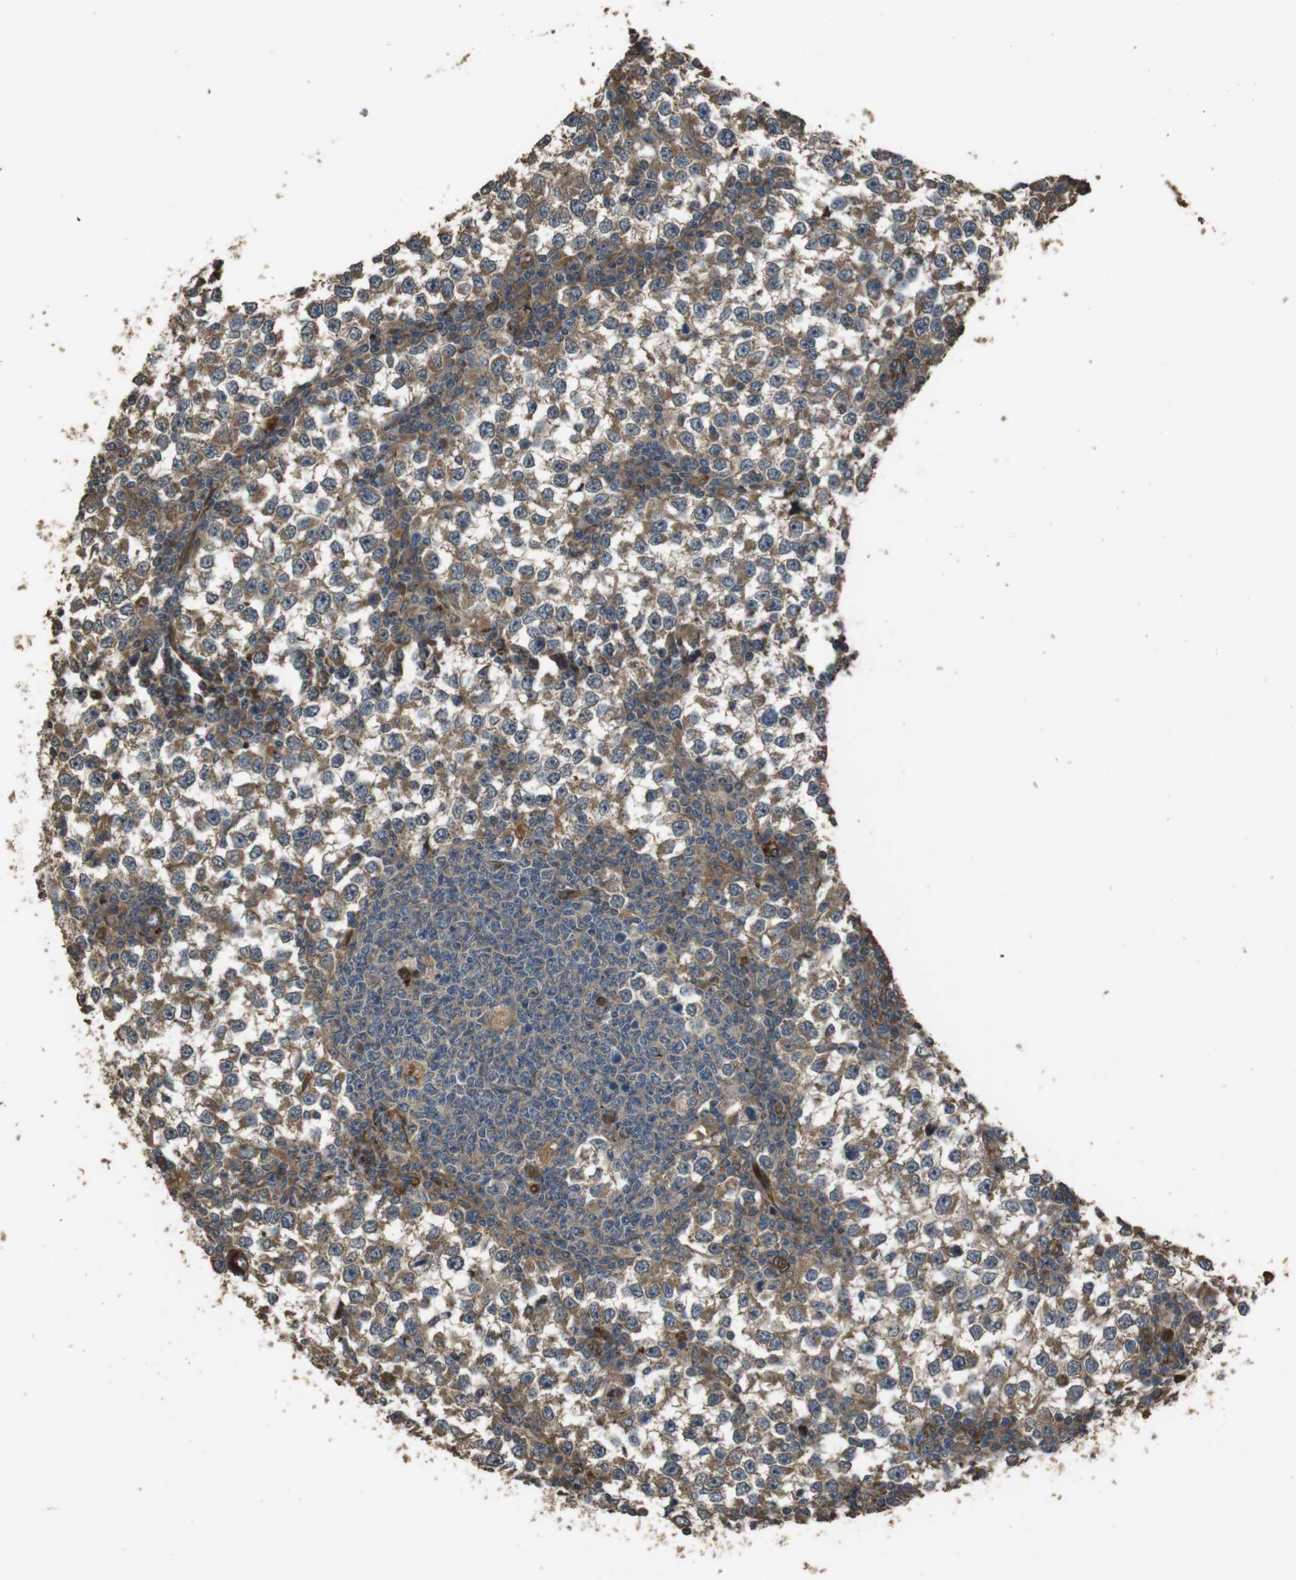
{"staining": {"intensity": "weak", "quantity": ">75%", "location": "cytoplasmic/membranous"}, "tissue": "testis cancer", "cell_type": "Tumor cells", "image_type": "cancer", "snomed": [{"axis": "morphology", "description": "Seminoma, NOS"}, {"axis": "topography", "description": "Testis"}], "caption": "Protein expression analysis of seminoma (testis) shows weak cytoplasmic/membranous staining in about >75% of tumor cells. Nuclei are stained in blue.", "gene": "MSRB3", "patient": {"sex": "male", "age": 65}}